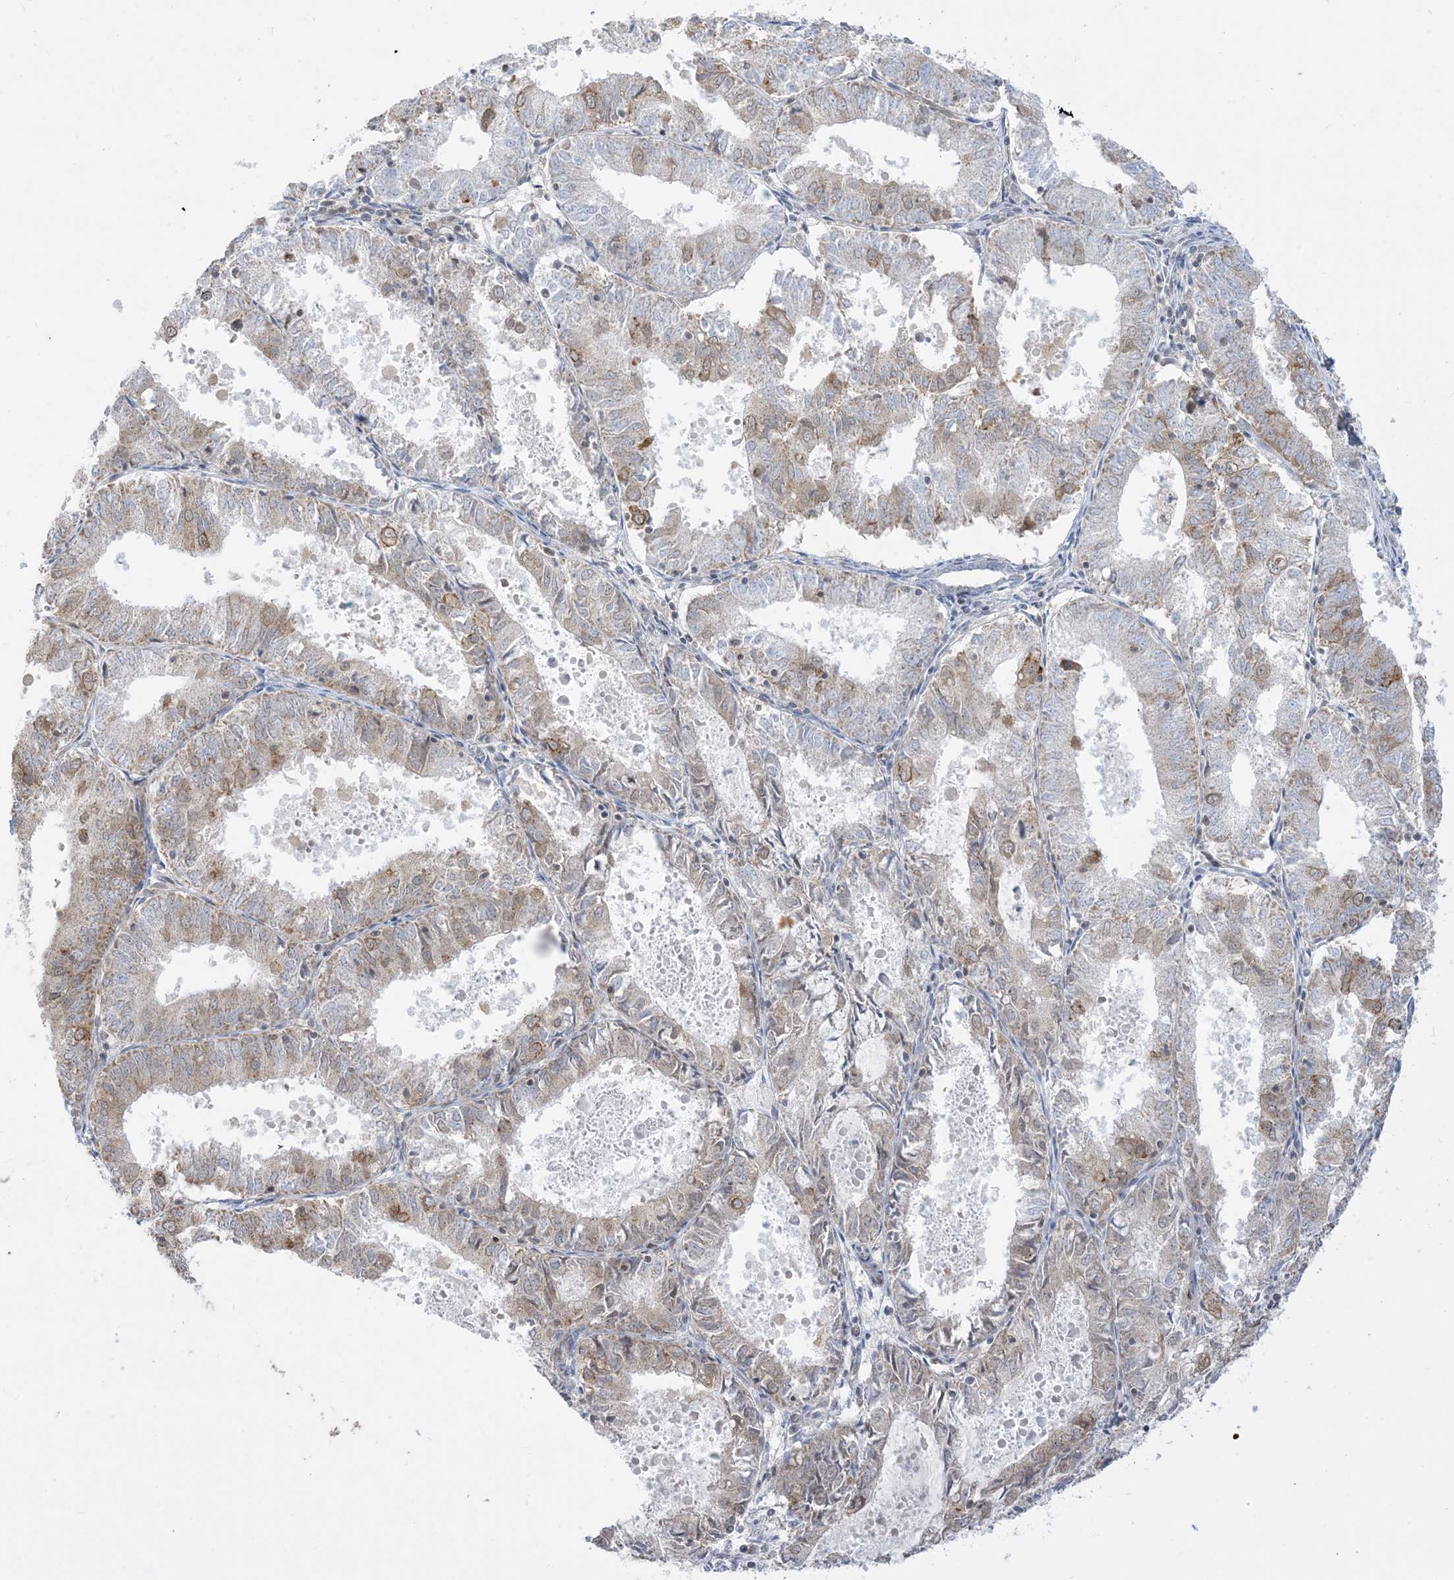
{"staining": {"intensity": "moderate", "quantity": "25%-75%", "location": "cytoplasmic/membranous"}, "tissue": "endometrial cancer", "cell_type": "Tumor cells", "image_type": "cancer", "snomed": [{"axis": "morphology", "description": "Adenocarcinoma, NOS"}, {"axis": "topography", "description": "Endometrium"}], "caption": "Immunohistochemistry micrograph of endometrial cancer stained for a protein (brown), which exhibits medium levels of moderate cytoplasmic/membranous positivity in about 25%-75% of tumor cells.", "gene": "CASP4", "patient": {"sex": "female", "age": 57}}